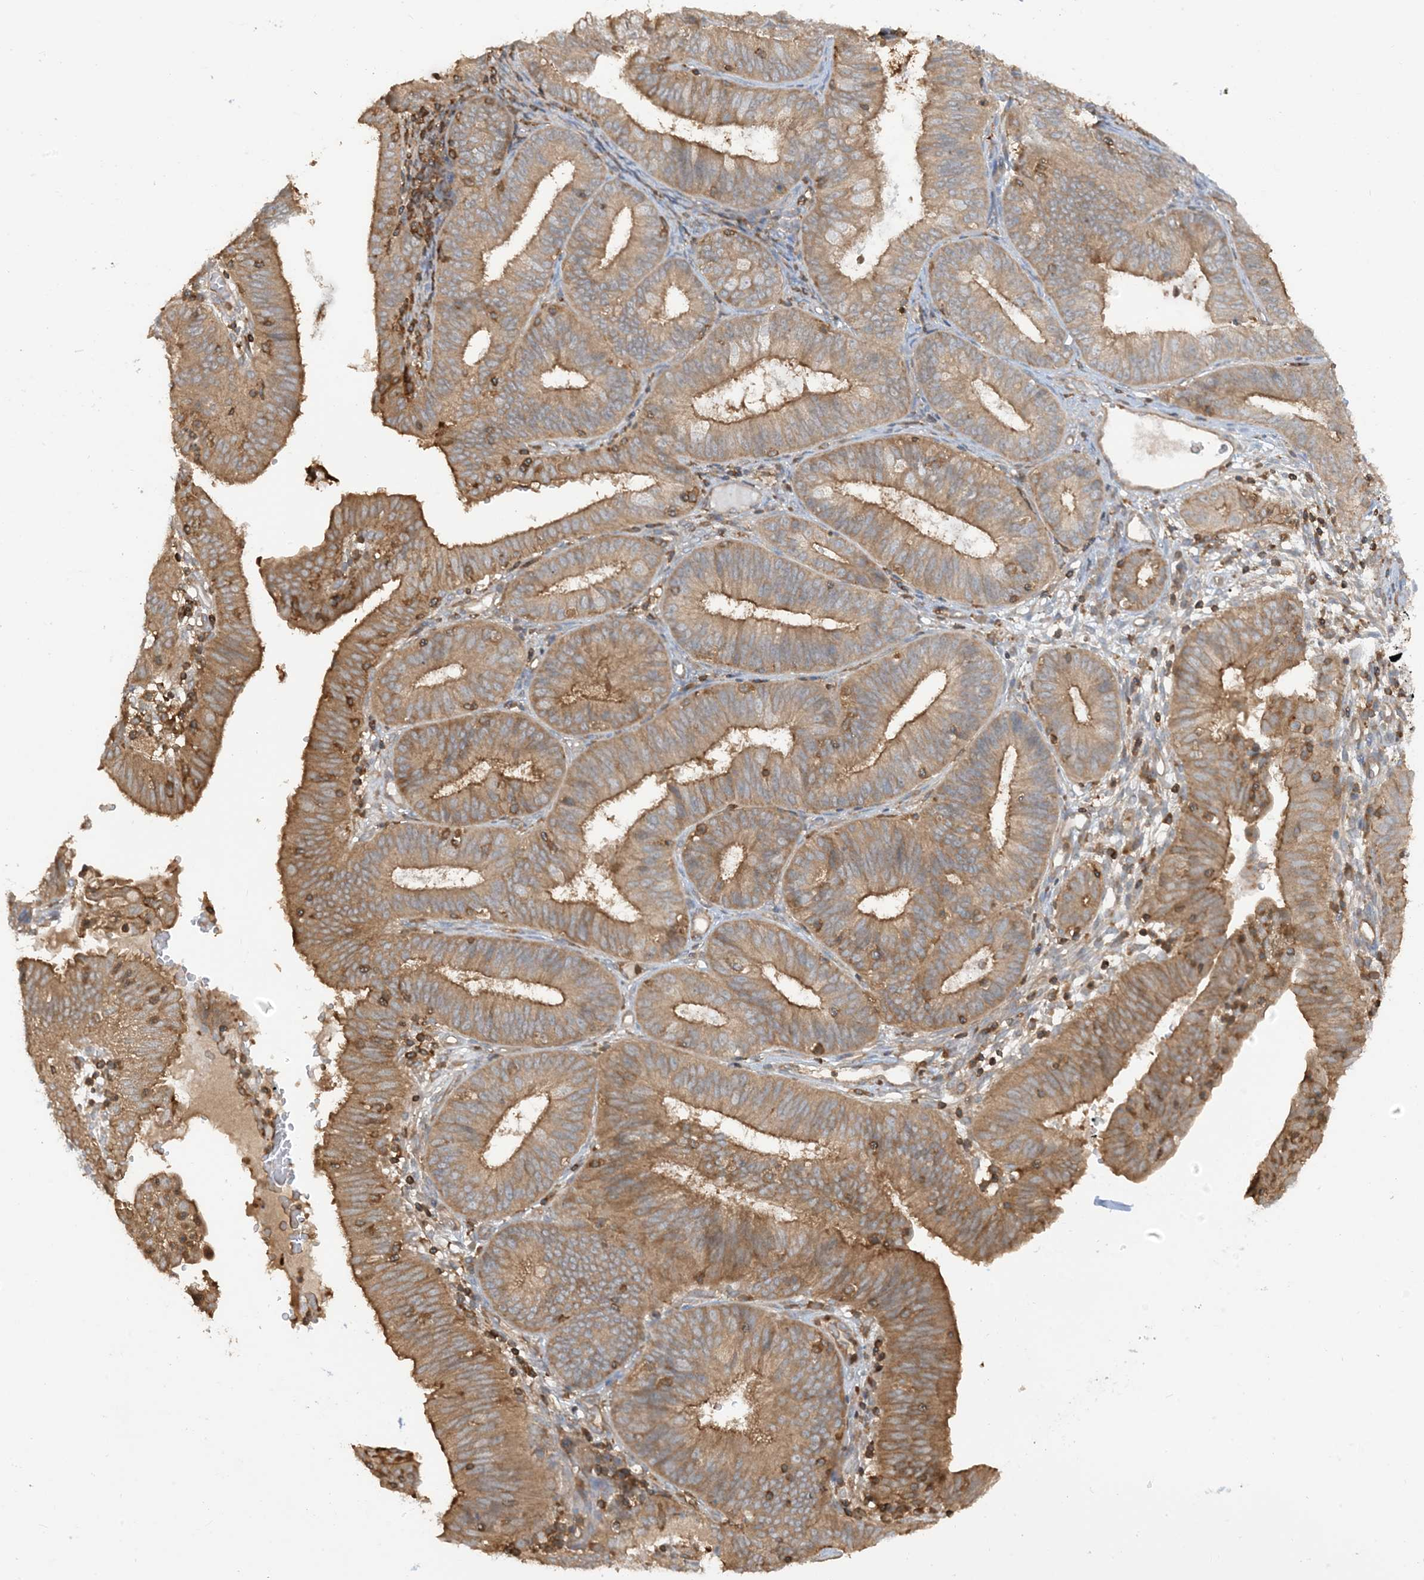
{"staining": {"intensity": "moderate", "quantity": ">75%", "location": "cytoplasmic/membranous"}, "tissue": "endometrial cancer", "cell_type": "Tumor cells", "image_type": "cancer", "snomed": [{"axis": "morphology", "description": "Adenocarcinoma, NOS"}, {"axis": "topography", "description": "Endometrium"}], "caption": "Approximately >75% of tumor cells in endometrial adenocarcinoma display moderate cytoplasmic/membranous protein positivity as visualized by brown immunohistochemical staining.", "gene": "CAPZB", "patient": {"sex": "female", "age": 51}}